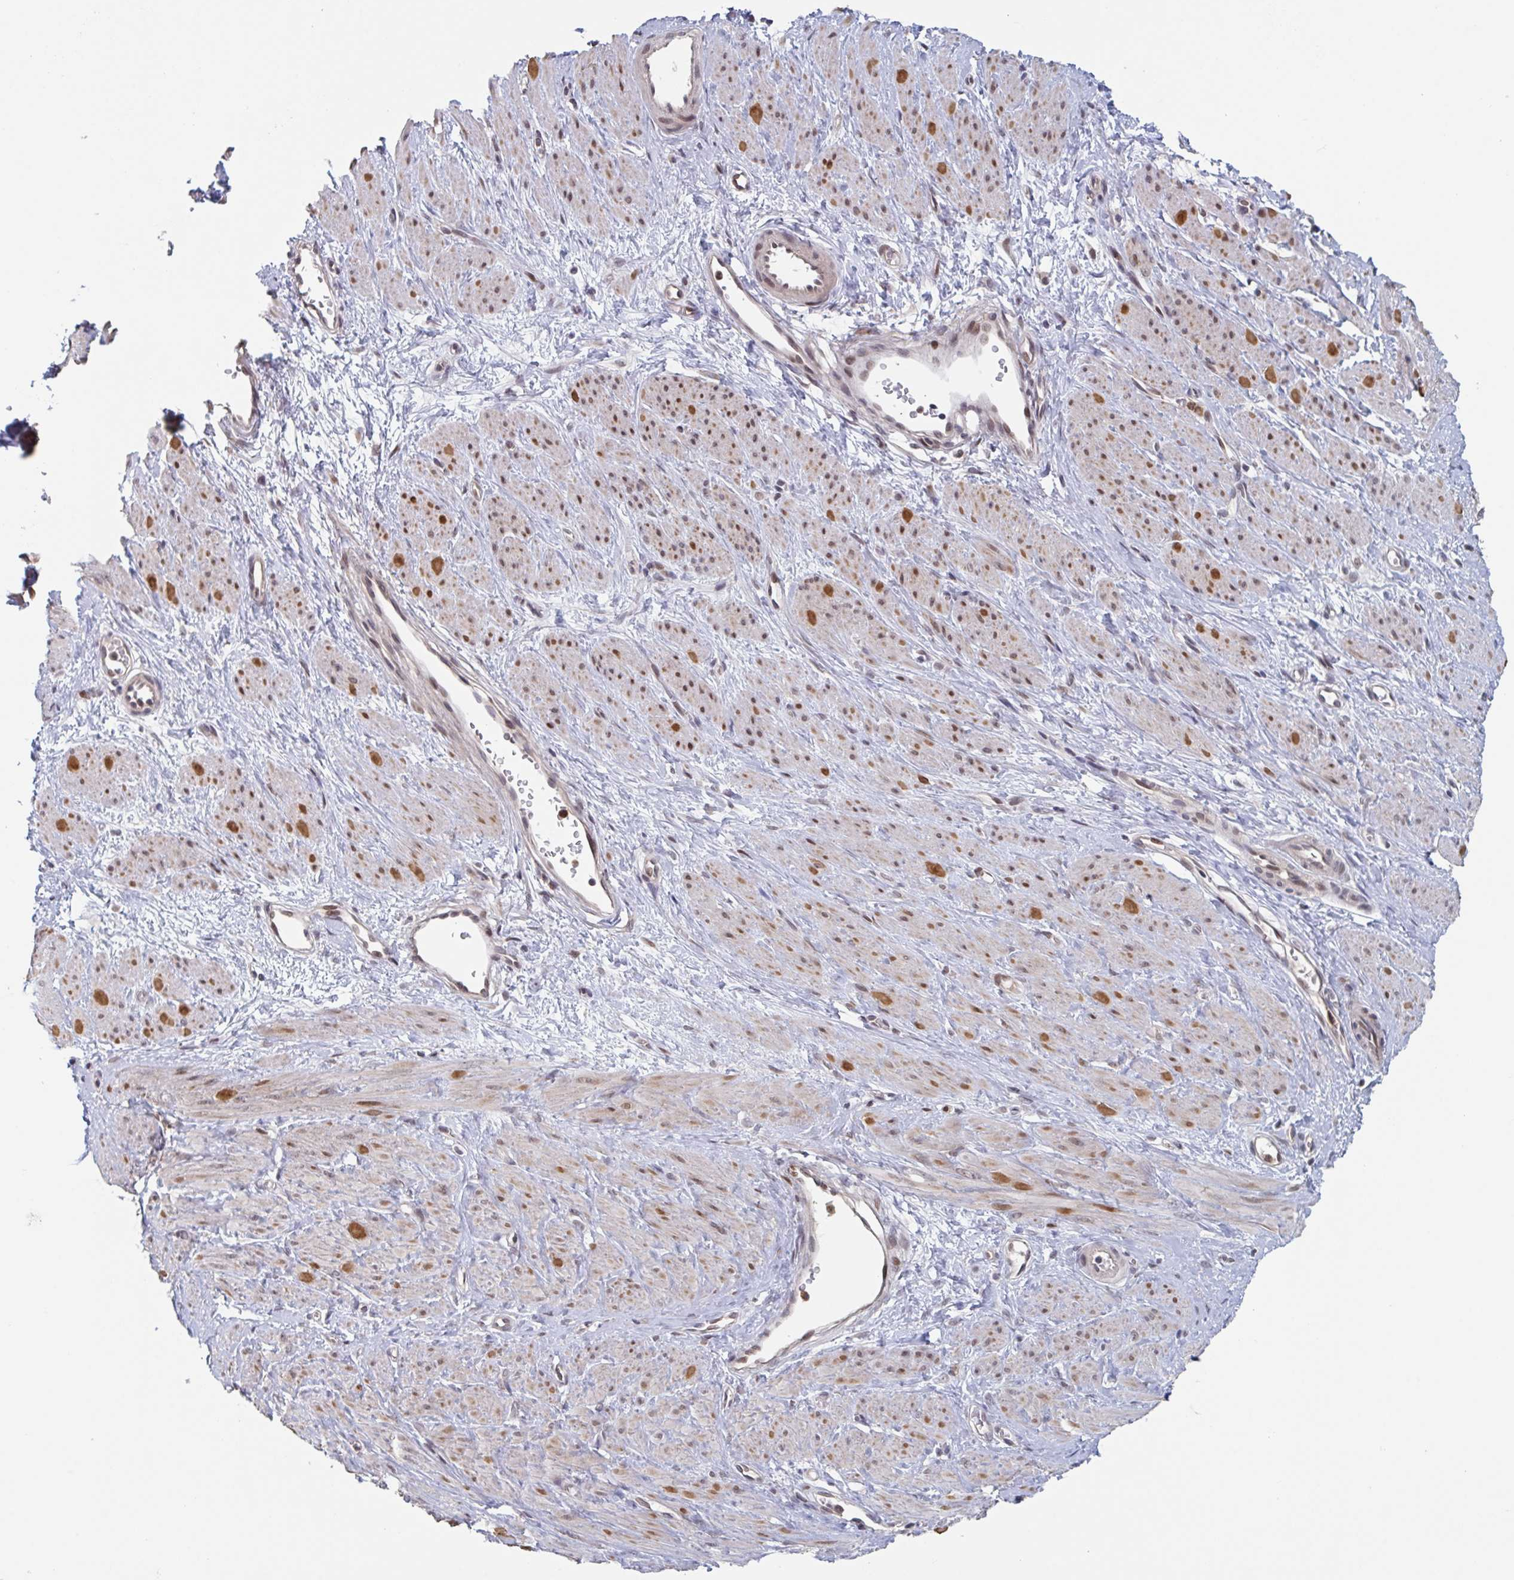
{"staining": {"intensity": "moderate", "quantity": "25%-75%", "location": "cytoplasmic/membranous,nuclear"}, "tissue": "smooth muscle", "cell_type": "Smooth muscle cells", "image_type": "normal", "snomed": [{"axis": "morphology", "description": "Normal tissue, NOS"}, {"axis": "topography", "description": "Smooth muscle"}, {"axis": "topography", "description": "Uterus"}], "caption": "IHC staining of unremarkable smooth muscle, which shows medium levels of moderate cytoplasmic/membranous,nuclear expression in about 25%-75% of smooth muscle cells indicating moderate cytoplasmic/membranous,nuclear protein positivity. The staining was performed using DAB (brown) for protein detection and nuclei were counterstained in hematoxylin (blue).", "gene": "RNF212", "patient": {"sex": "female", "age": 39}}